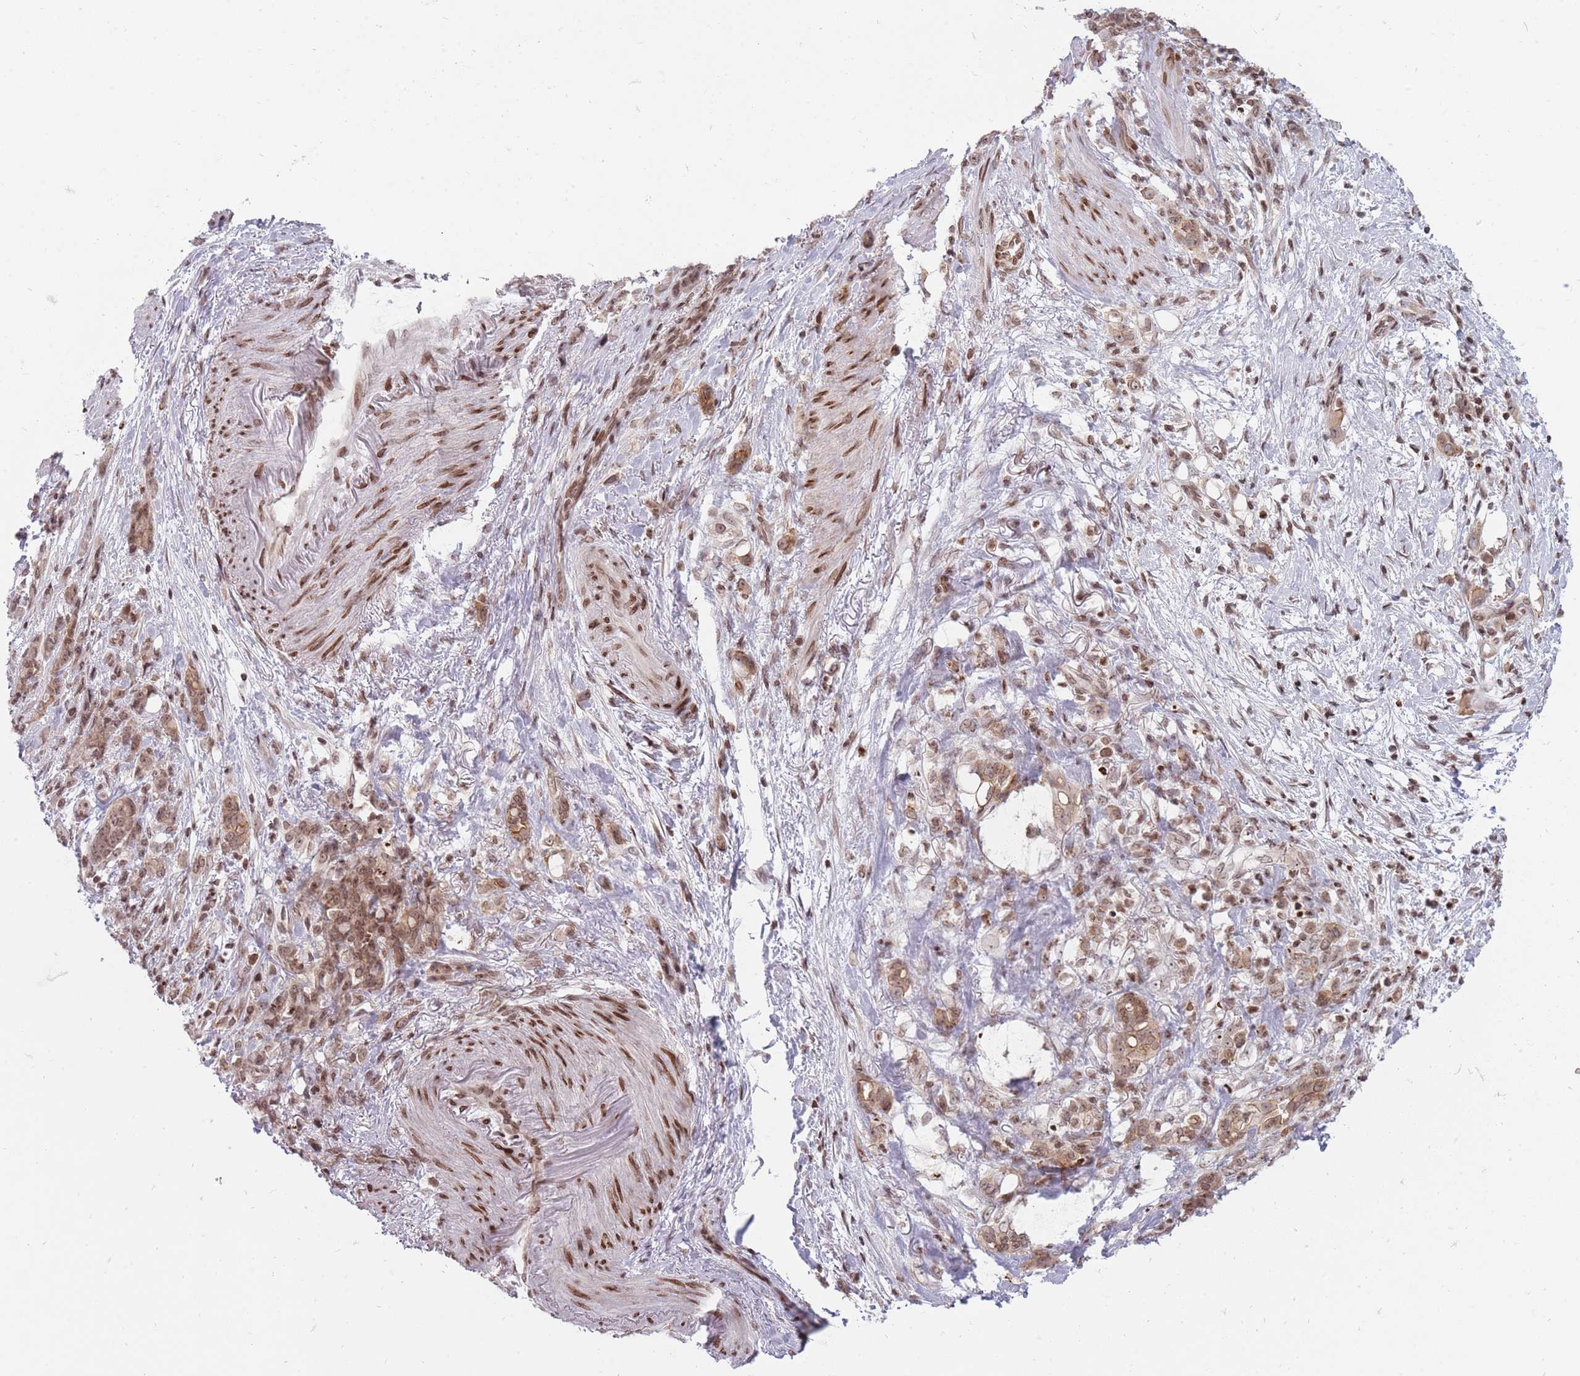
{"staining": {"intensity": "moderate", "quantity": ">75%", "location": "cytoplasmic/membranous,nuclear"}, "tissue": "stomach cancer", "cell_type": "Tumor cells", "image_type": "cancer", "snomed": [{"axis": "morphology", "description": "Normal tissue, NOS"}, {"axis": "morphology", "description": "Adenocarcinoma, NOS"}, {"axis": "topography", "description": "Stomach"}], "caption": "This is a histology image of immunohistochemistry (IHC) staining of stomach cancer (adenocarcinoma), which shows moderate staining in the cytoplasmic/membranous and nuclear of tumor cells.", "gene": "TMC6", "patient": {"sex": "female", "age": 79}}